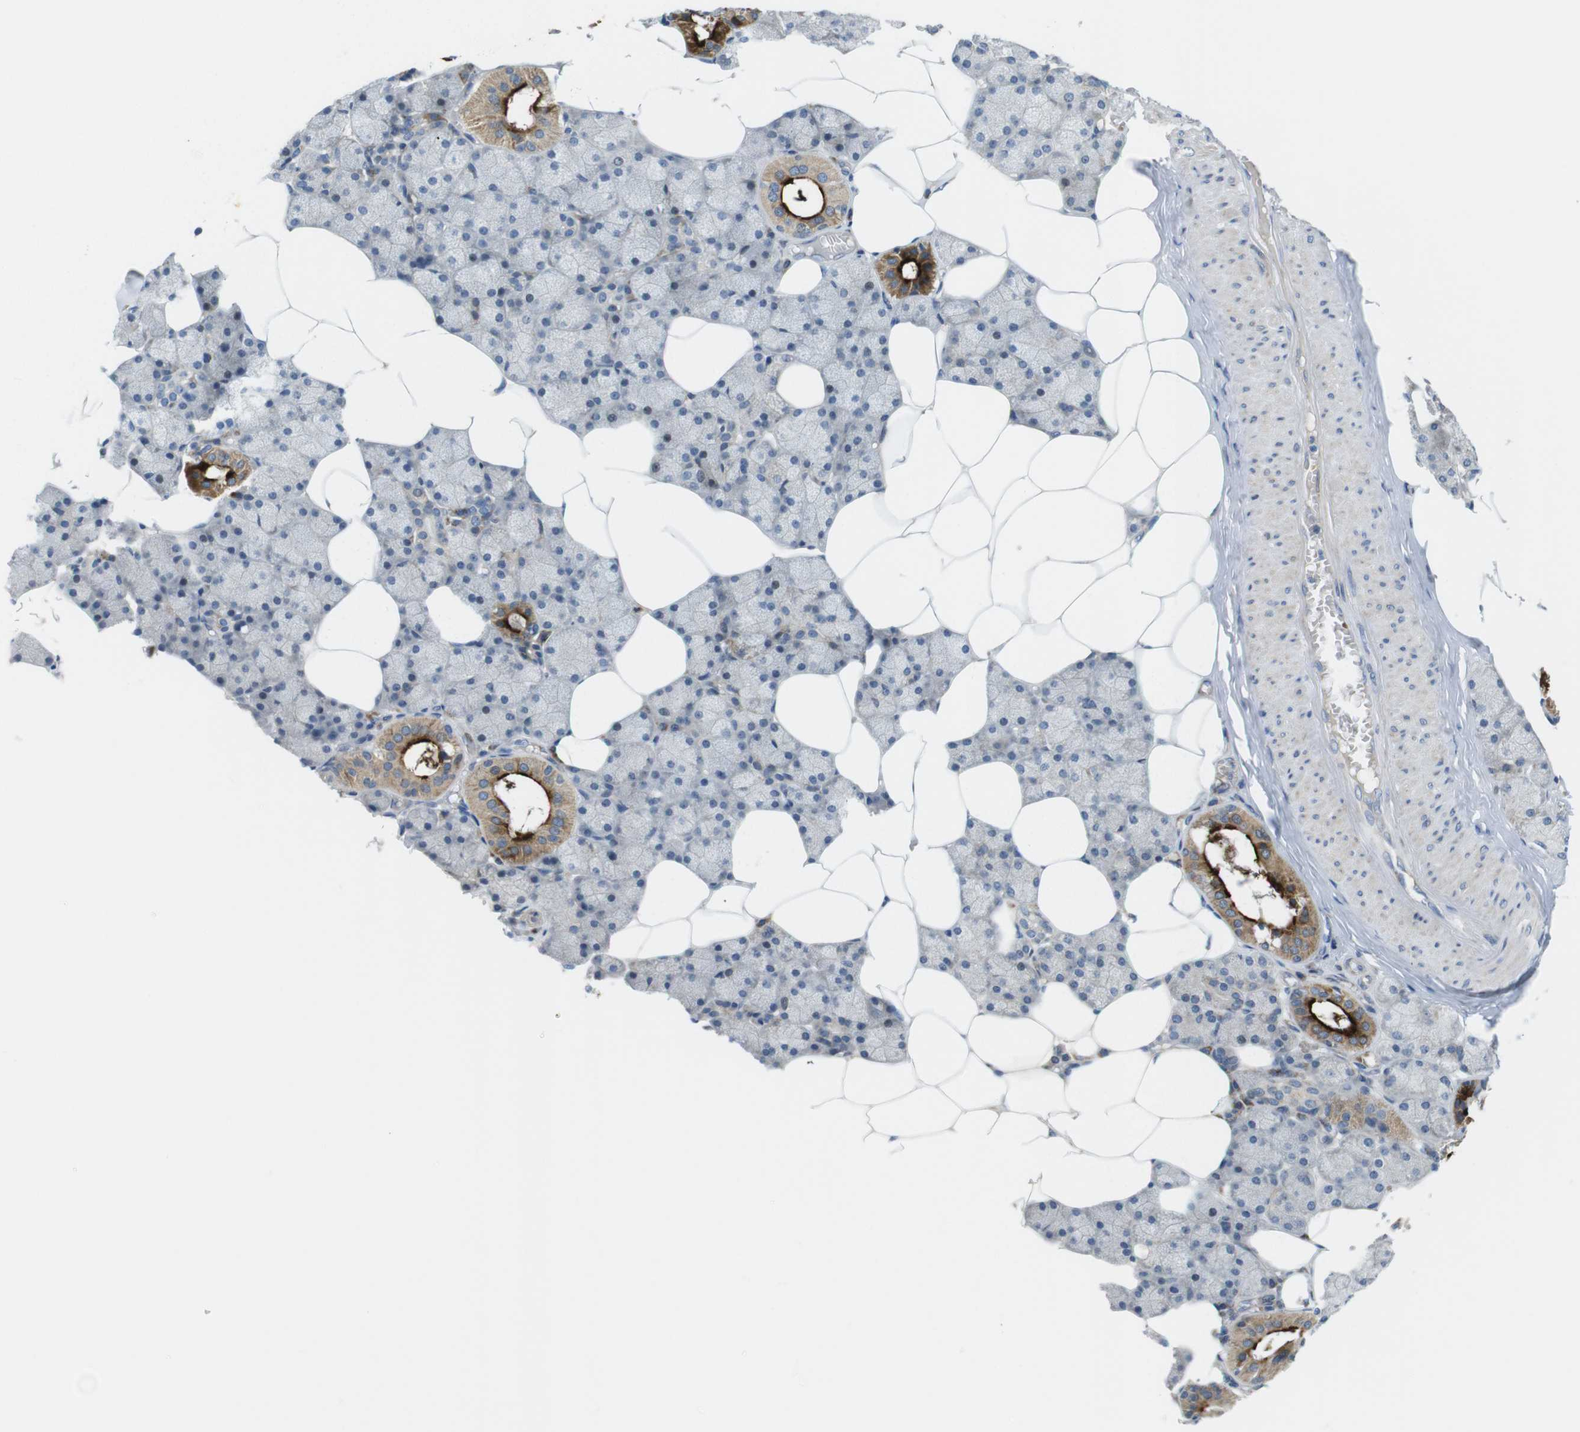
{"staining": {"intensity": "strong", "quantity": "<25%", "location": "cytoplasmic/membranous"}, "tissue": "salivary gland", "cell_type": "Glandular cells", "image_type": "normal", "snomed": [{"axis": "morphology", "description": "Normal tissue, NOS"}, {"axis": "topography", "description": "Salivary gland"}], "caption": "The histopathology image demonstrates immunohistochemical staining of normal salivary gland. There is strong cytoplasmic/membranous positivity is identified in approximately <25% of glandular cells.", "gene": "MARCHF1", "patient": {"sex": "male", "age": 62}}